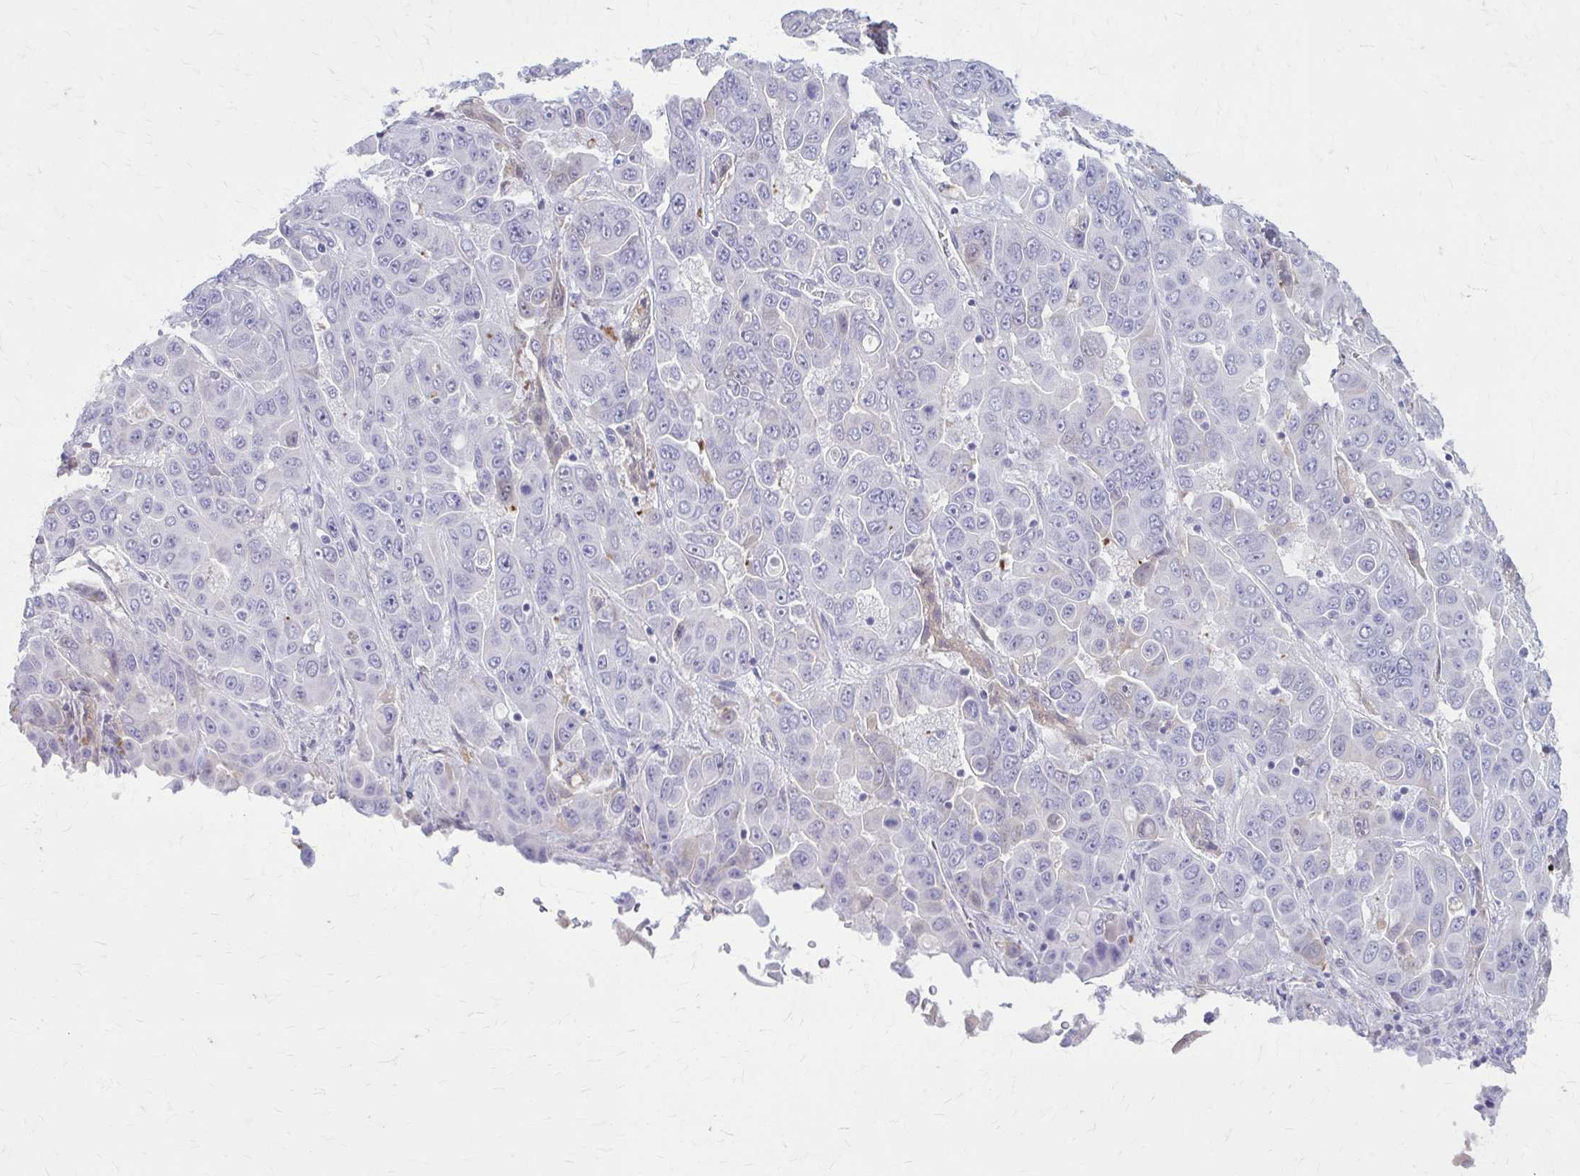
{"staining": {"intensity": "negative", "quantity": "none", "location": "none"}, "tissue": "liver cancer", "cell_type": "Tumor cells", "image_type": "cancer", "snomed": [{"axis": "morphology", "description": "Cholangiocarcinoma"}, {"axis": "topography", "description": "Liver"}], "caption": "DAB immunohistochemical staining of human liver cancer reveals no significant expression in tumor cells.", "gene": "SERPIND1", "patient": {"sex": "female", "age": 52}}